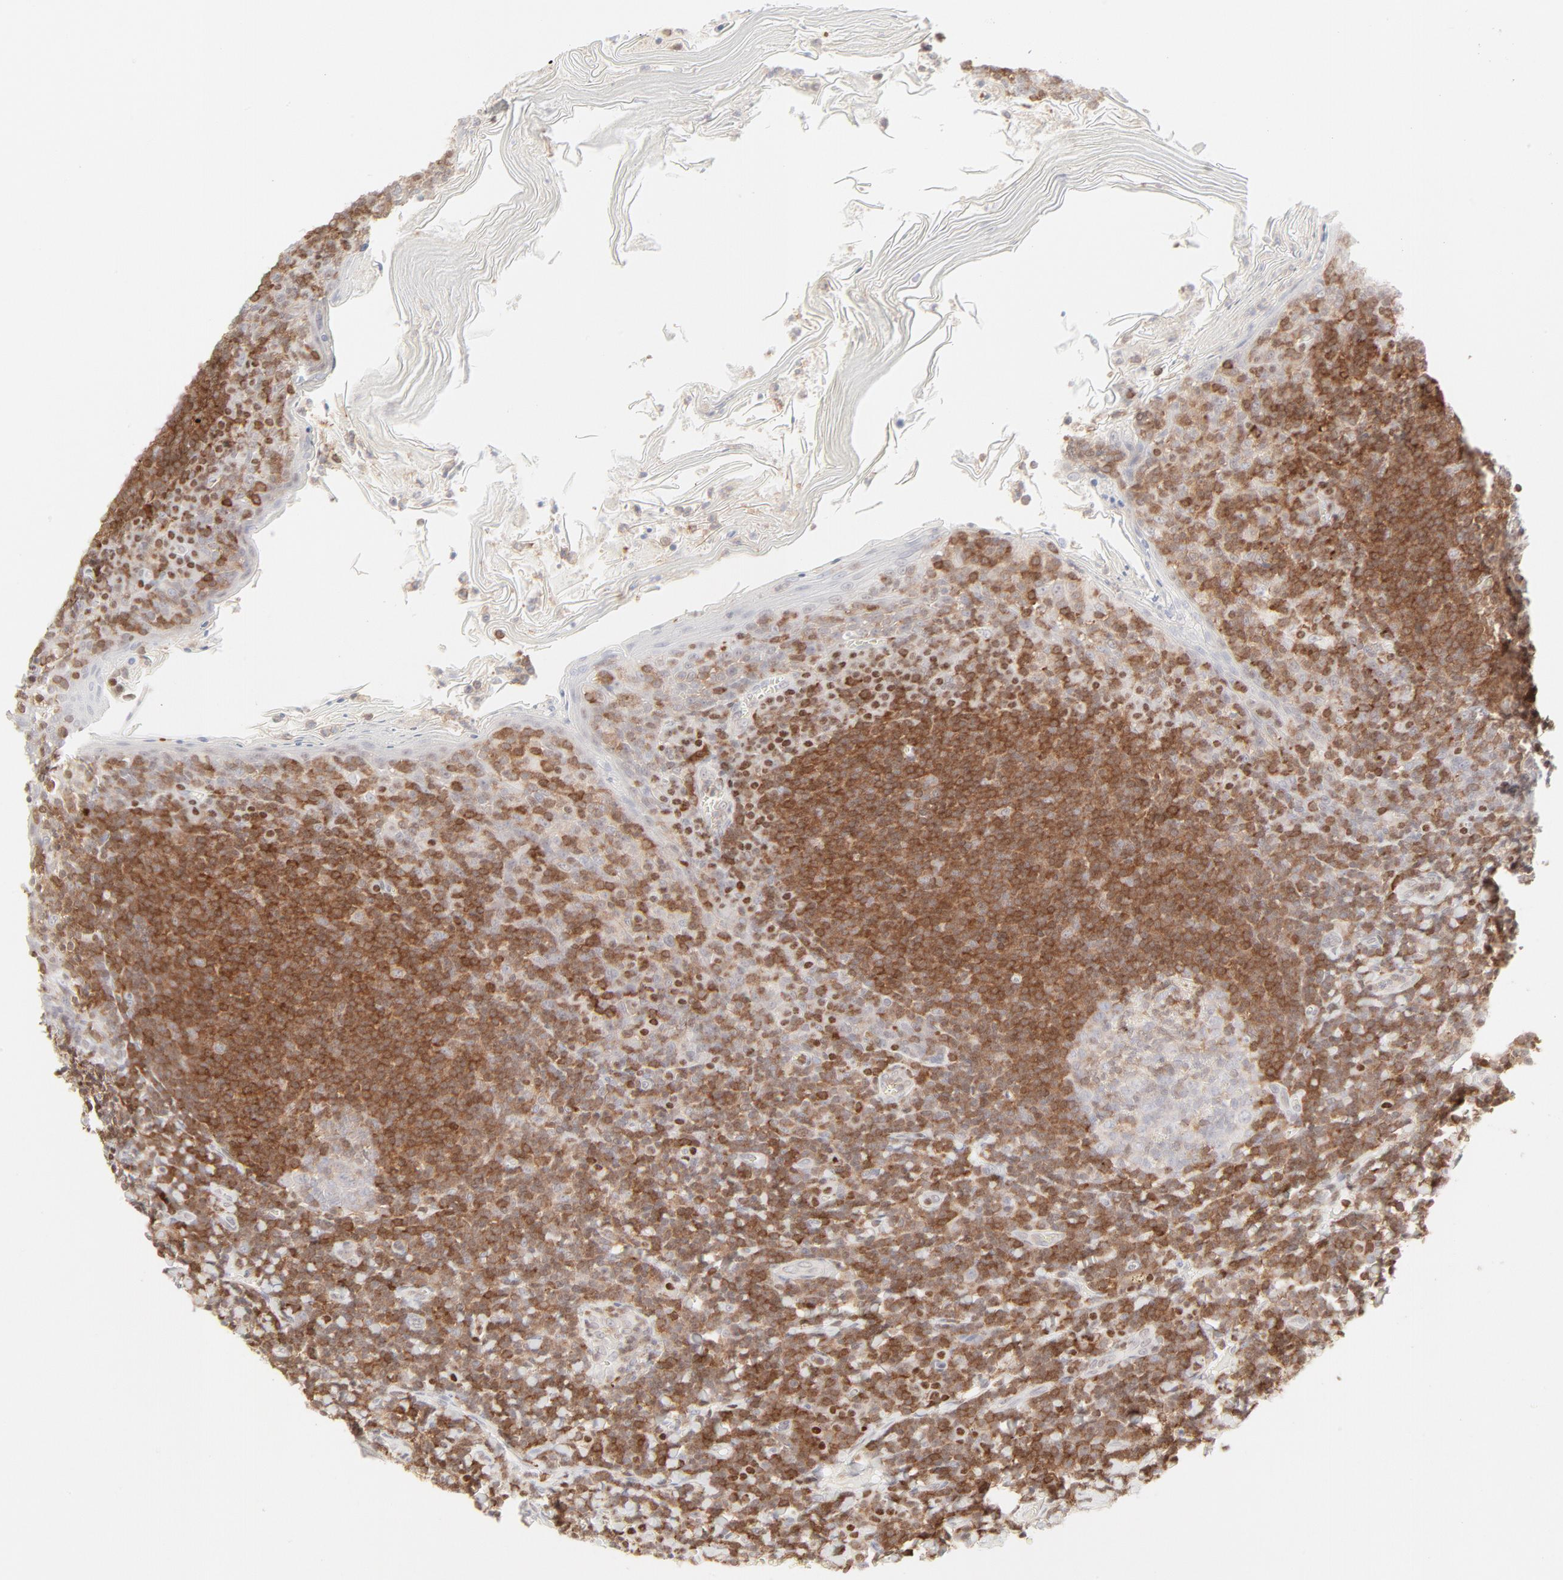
{"staining": {"intensity": "weak", "quantity": "<25%", "location": "cytoplasmic/membranous"}, "tissue": "tonsil", "cell_type": "Germinal center cells", "image_type": "normal", "snomed": [{"axis": "morphology", "description": "Normal tissue, NOS"}, {"axis": "topography", "description": "Tonsil"}], "caption": "High magnification brightfield microscopy of normal tonsil stained with DAB (brown) and counterstained with hematoxylin (blue): germinal center cells show no significant positivity. The staining is performed using DAB (3,3'-diaminobenzidine) brown chromogen with nuclei counter-stained in using hematoxylin.", "gene": "PRKCB", "patient": {"sex": "male", "age": 31}}